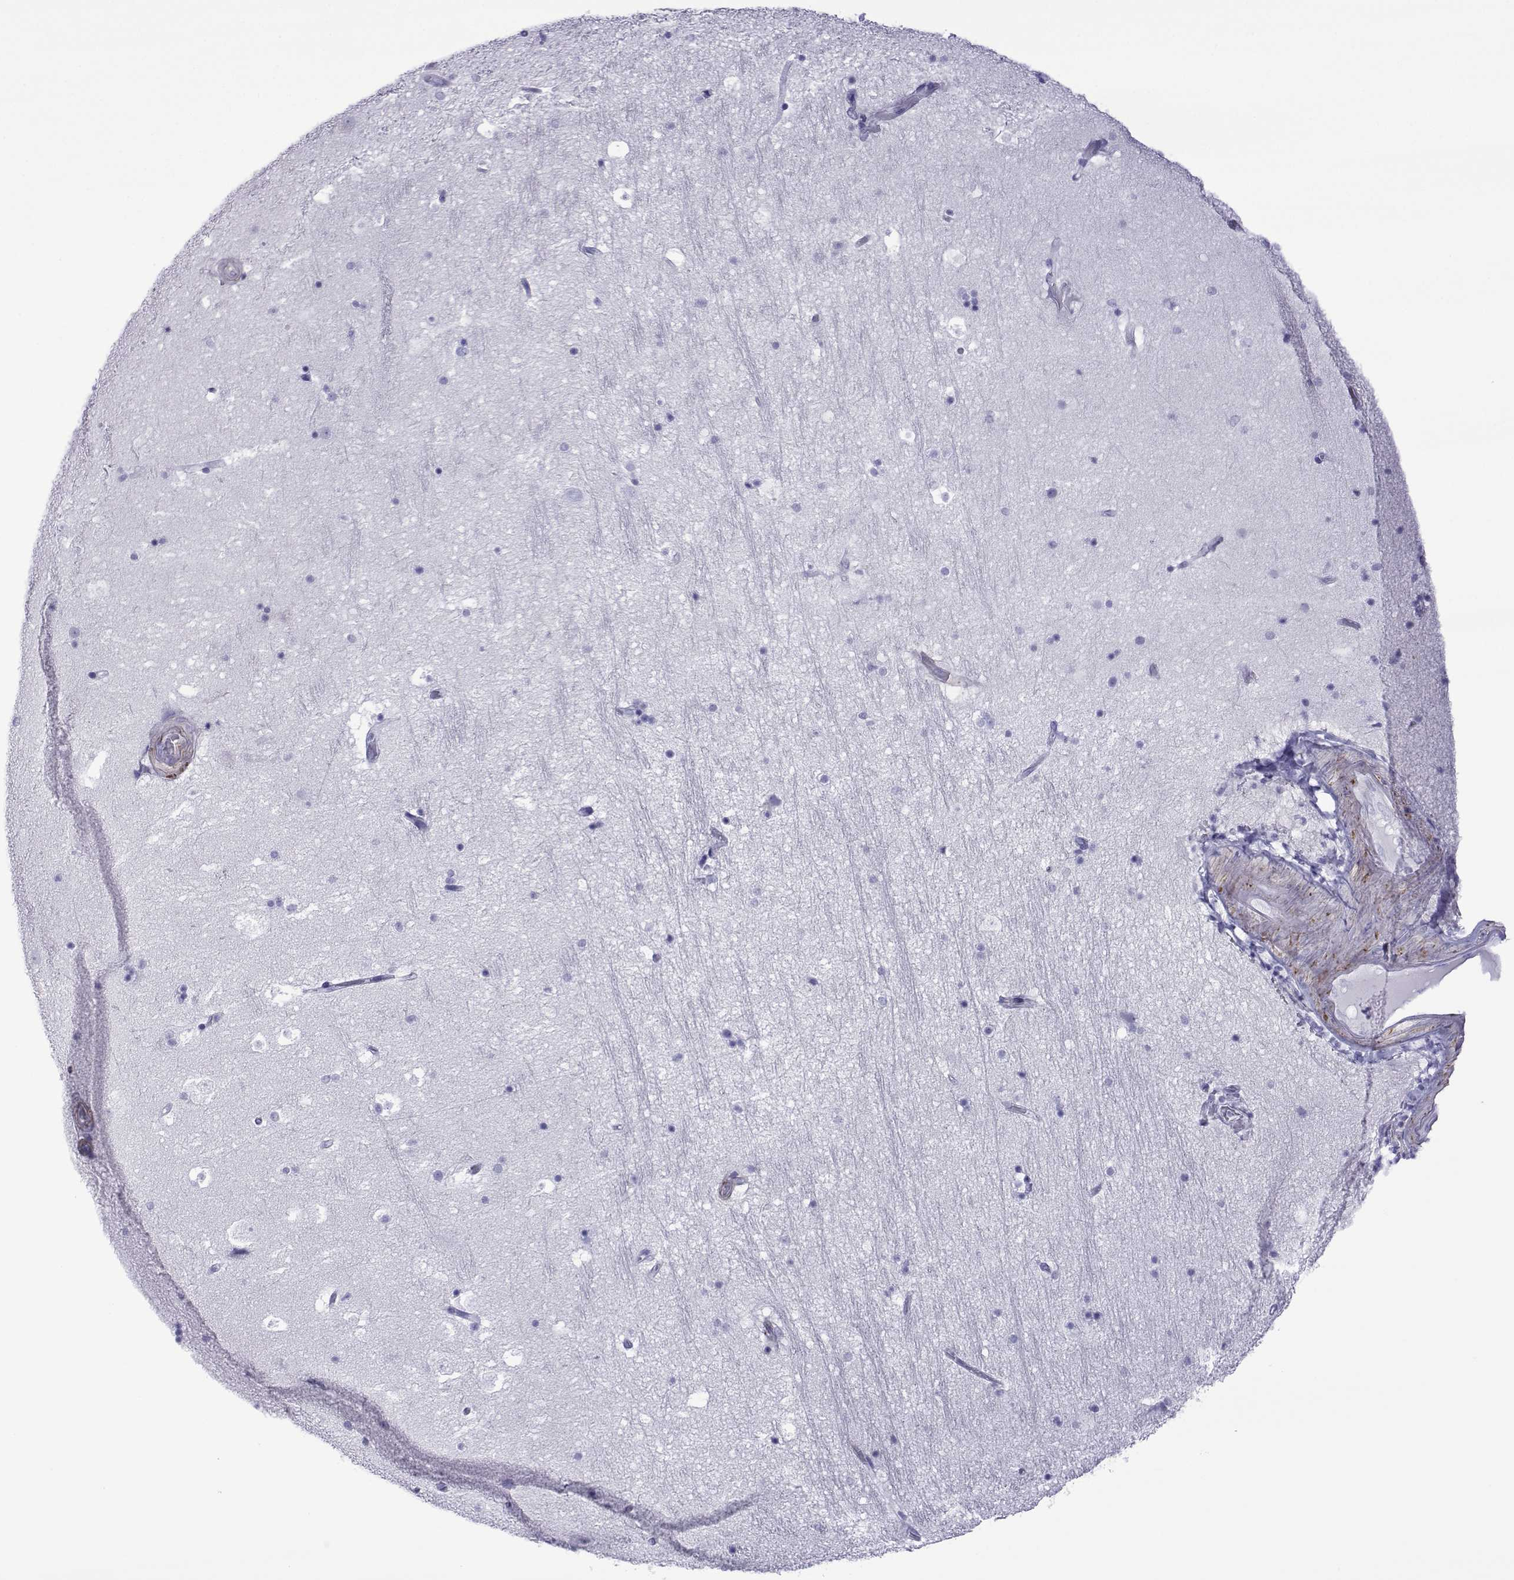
{"staining": {"intensity": "negative", "quantity": "none", "location": "none"}, "tissue": "hippocampus", "cell_type": "Glial cells", "image_type": "normal", "snomed": [{"axis": "morphology", "description": "Normal tissue, NOS"}, {"axis": "topography", "description": "Hippocampus"}], "caption": "Human hippocampus stained for a protein using IHC exhibits no staining in glial cells.", "gene": "SPANXA1", "patient": {"sex": "male", "age": 51}}